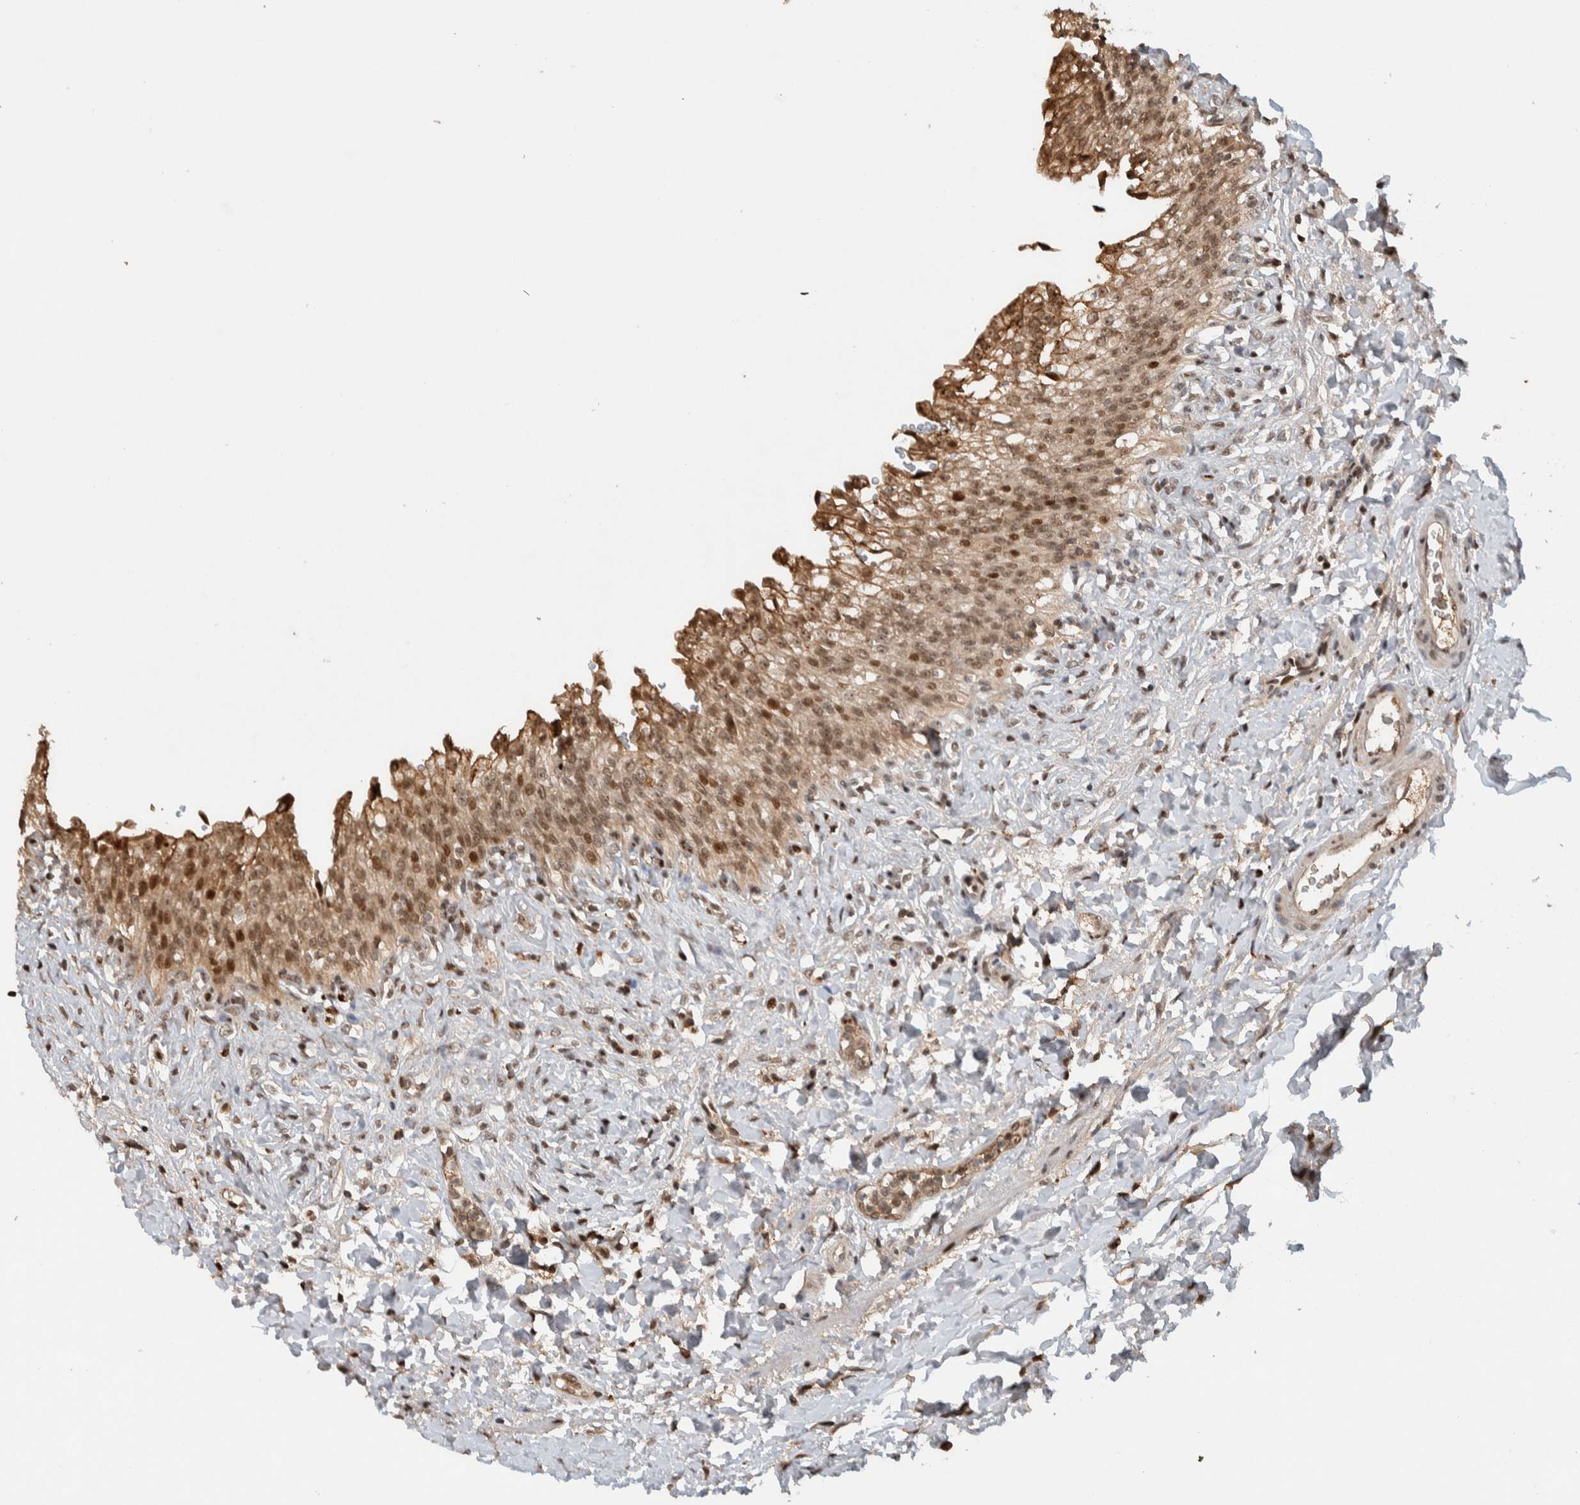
{"staining": {"intensity": "moderate", "quantity": ">75%", "location": "cytoplasmic/membranous,nuclear"}, "tissue": "urinary bladder", "cell_type": "Urothelial cells", "image_type": "normal", "snomed": [{"axis": "morphology", "description": "Urothelial carcinoma, High grade"}, {"axis": "topography", "description": "Urinary bladder"}], "caption": "Moderate cytoplasmic/membranous,nuclear protein staining is appreciated in about >75% of urothelial cells in urinary bladder. (brown staining indicates protein expression, while blue staining denotes nuclei).", "gene": "ZNF521", "patient": {"sex": "male", "age": 46}}